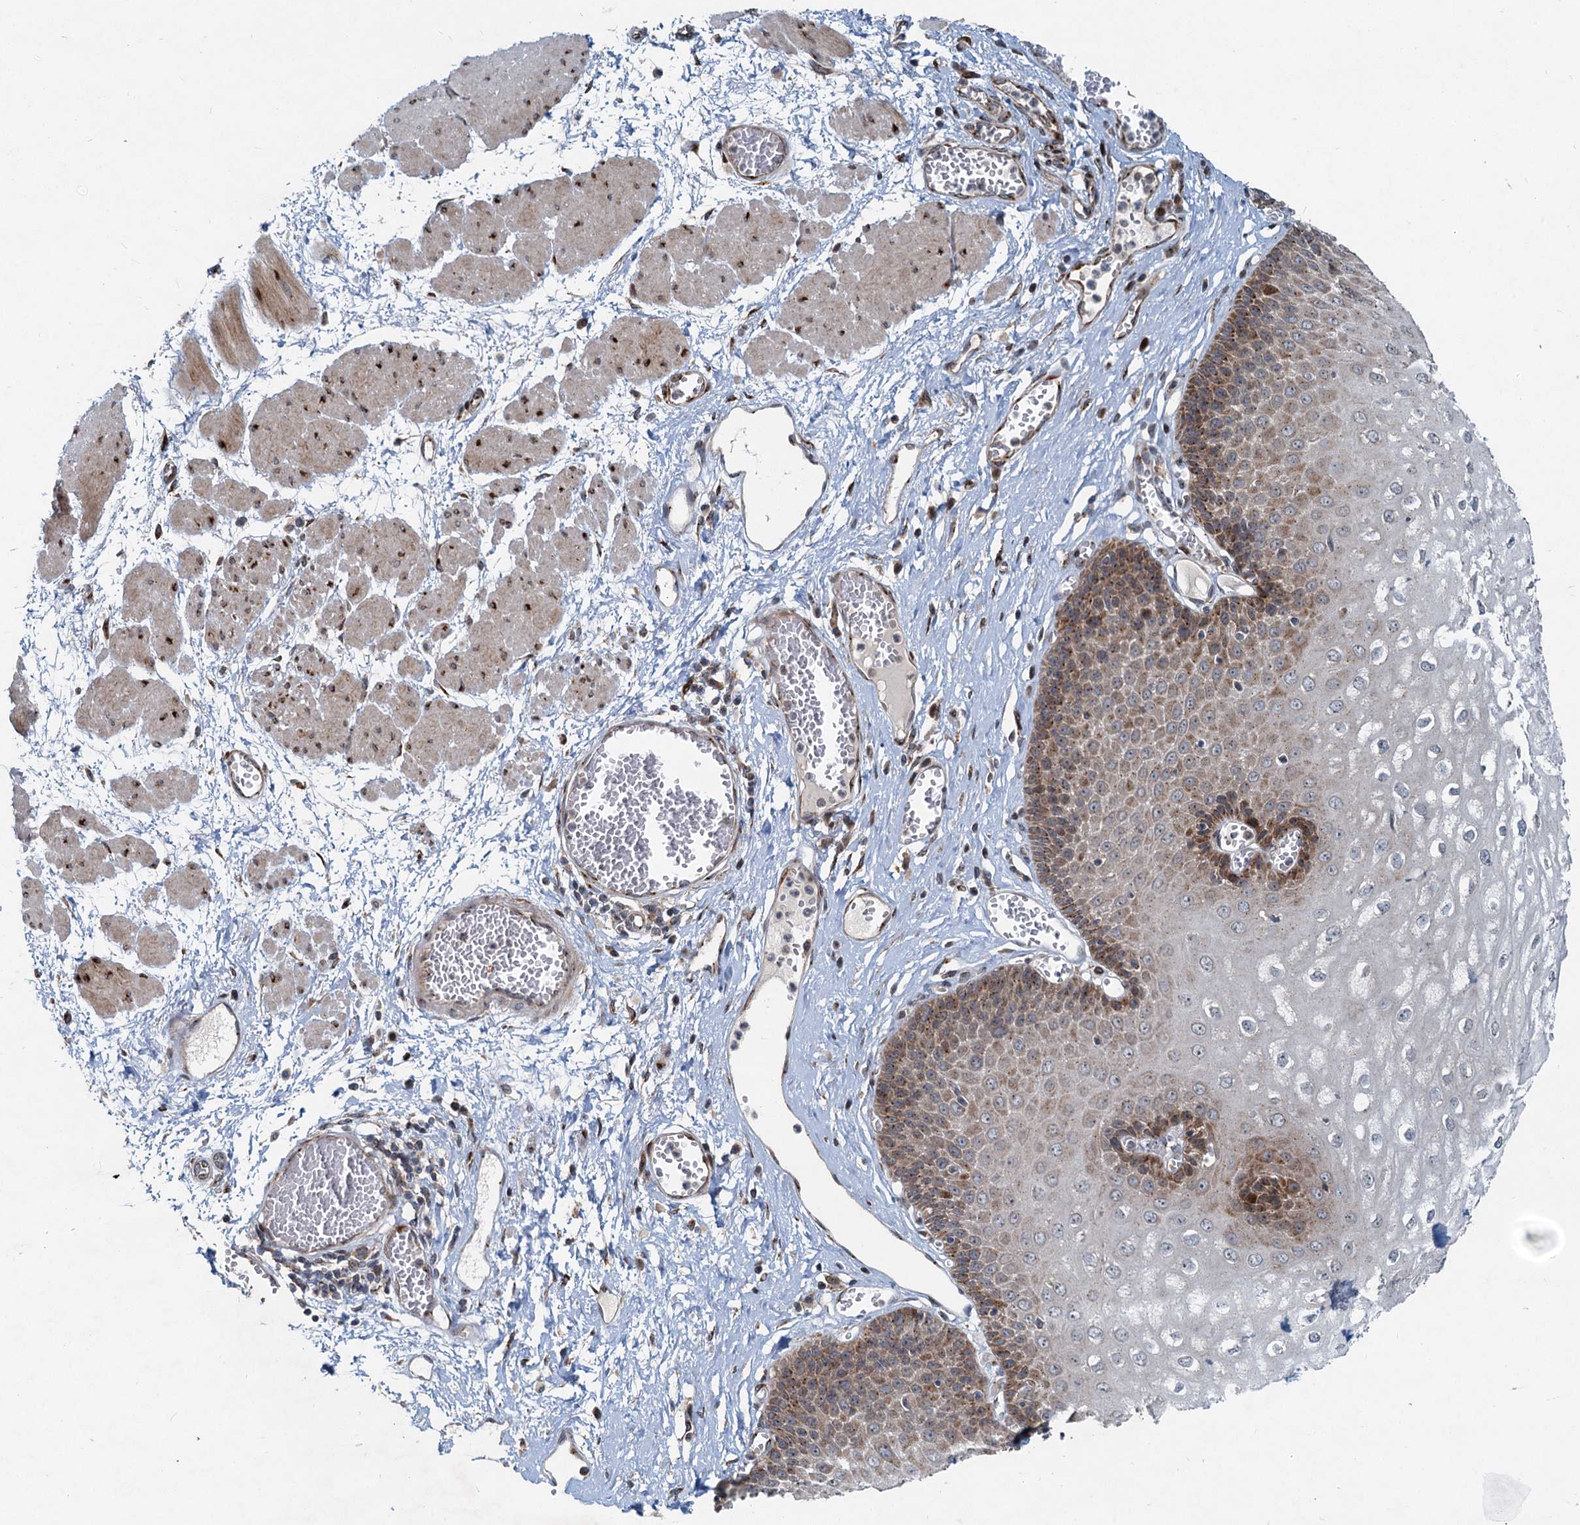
{"staining": {"intensity": "moderate", "quantity": "25%-75%", "location": "cytoplasmic/membranous"}, "tissue": "esophagus", "cell_type": "Squamous epithelial cells", "image_type": "normal", "snomed": [{"axis": "morphology", "description": "Normal tissue, NOS"}, {"axis": "topography", "description": "Esophagus"}], "caption": "Esophagus stained with IHC demonstrates moderate cytoplasmic/membranous staining in approximately 25%-75% of squamous epithelial cells.", "gene": "CEP68", "patient": {"sex": "male", "age": 60}}